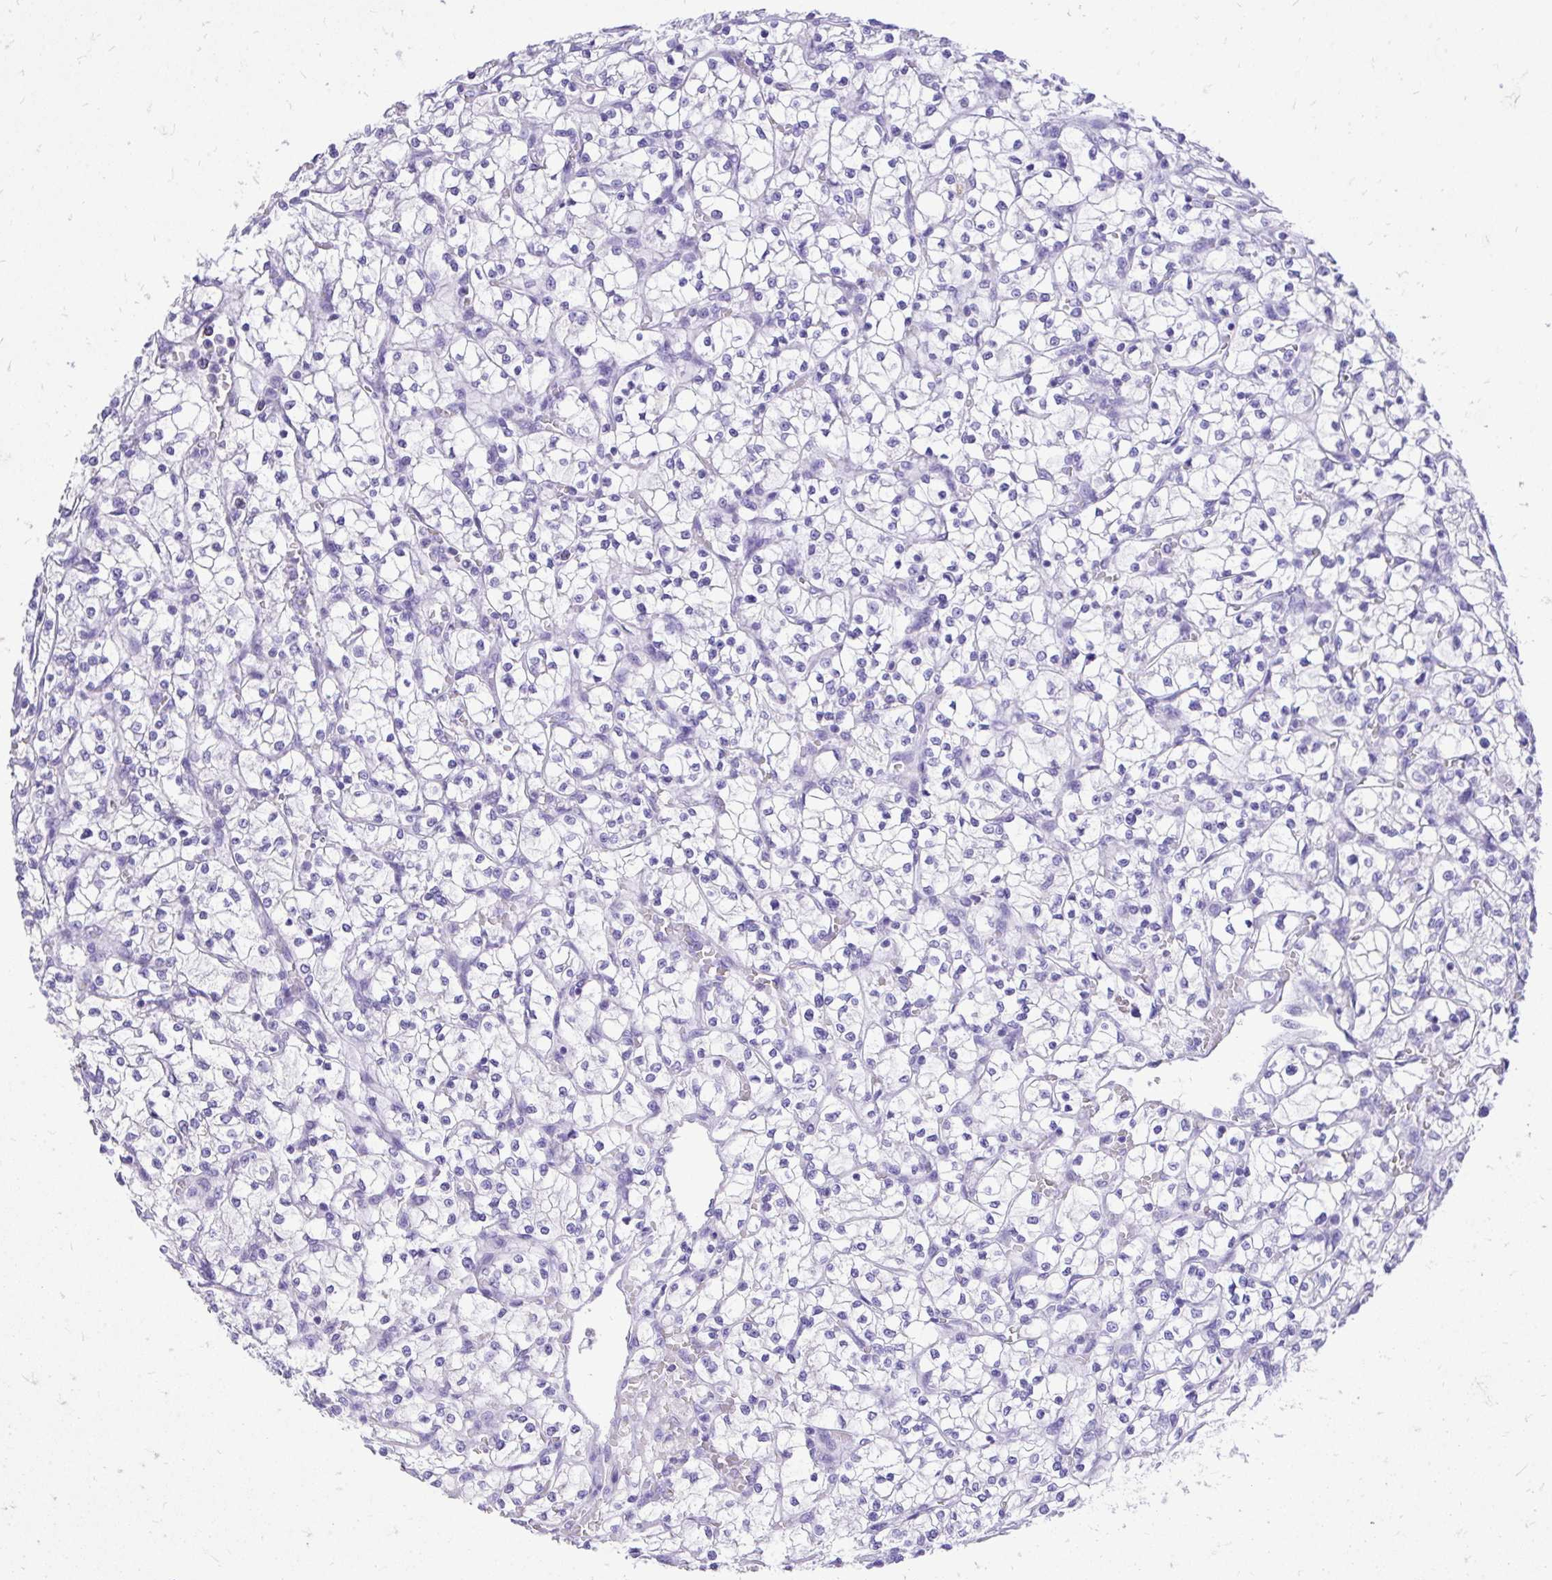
{"staining": {"intensity": "negative", "quantity": "none", "location": "none"}, "tissue": "renal cancer", "cell_type": "Tumor cells", "image_type": "cancer", "snomed": [{"axis": "morphology", "description": "Adenocarcinoma, NOS"}, {"axis": "topography", "description": "Kidney"}], "caption": "Tumor cells show no significant protein positivity in adenocarcinoma (renal).", "gene": "MON1A", "patient": {"sex": "female", "age": 64}}